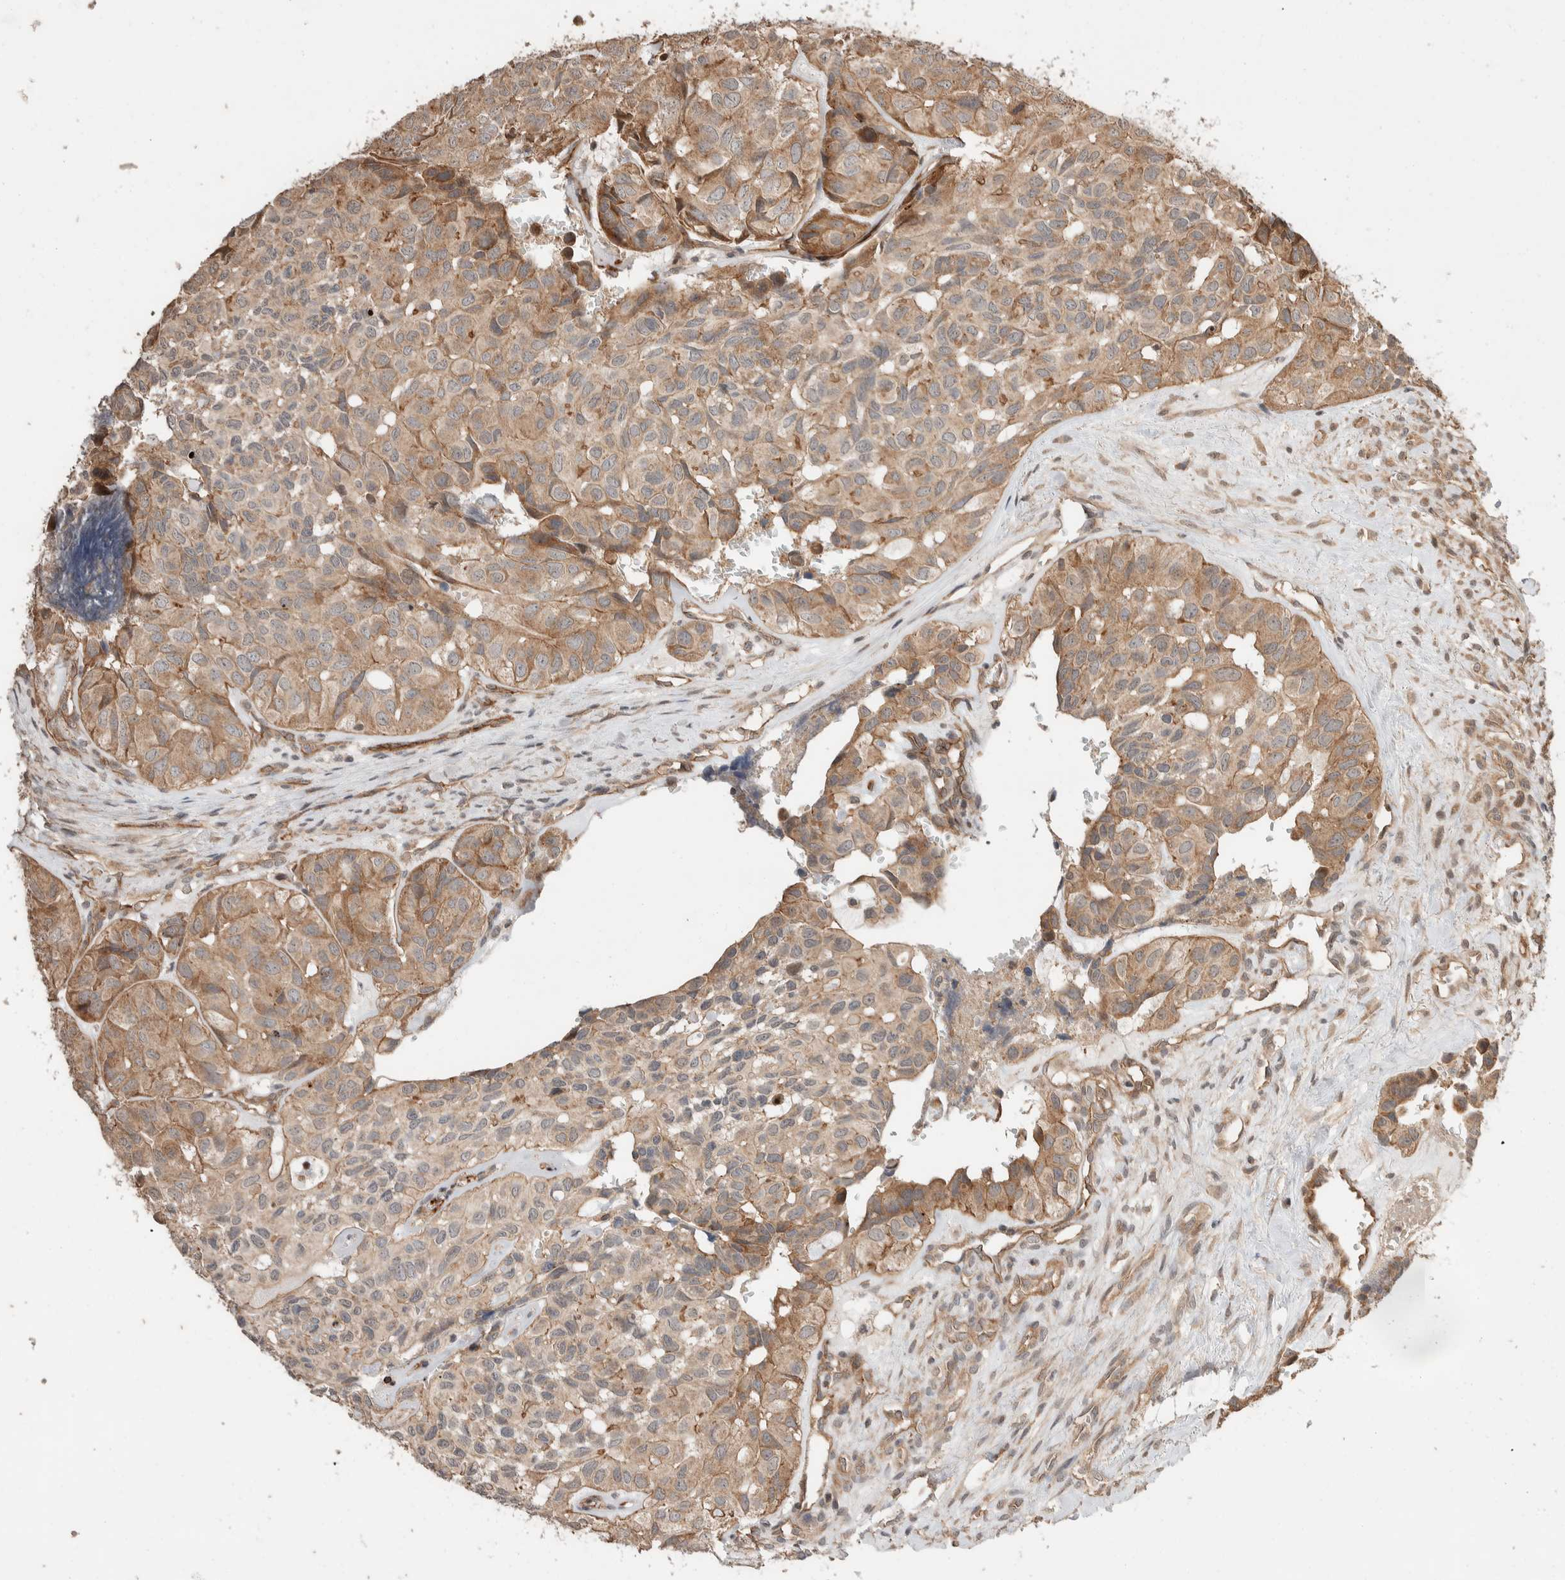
{"staining": {"intensity": "weak", "quantity": ">75%", "location": "cytoplasmic/membranous"}, "tissue": "head and neck cancer", "cell_type": "Tumor cells", "image_type": "cancer", "snomed": [{"axis": "morphology", "description": "Adenocarcinoma, NOS"}, {"axis": "topography", "description": "Salivary gland, NOS"}, {"axis": "topography", "description": "Head-Neck"}], "caption": "A brown stain highlights weak cytoplasmic/membranous staining of a protein in human head and neck cancer tumor cells.", "gene": "ERC1", "patient": {"sex": "female", "age": 76}}